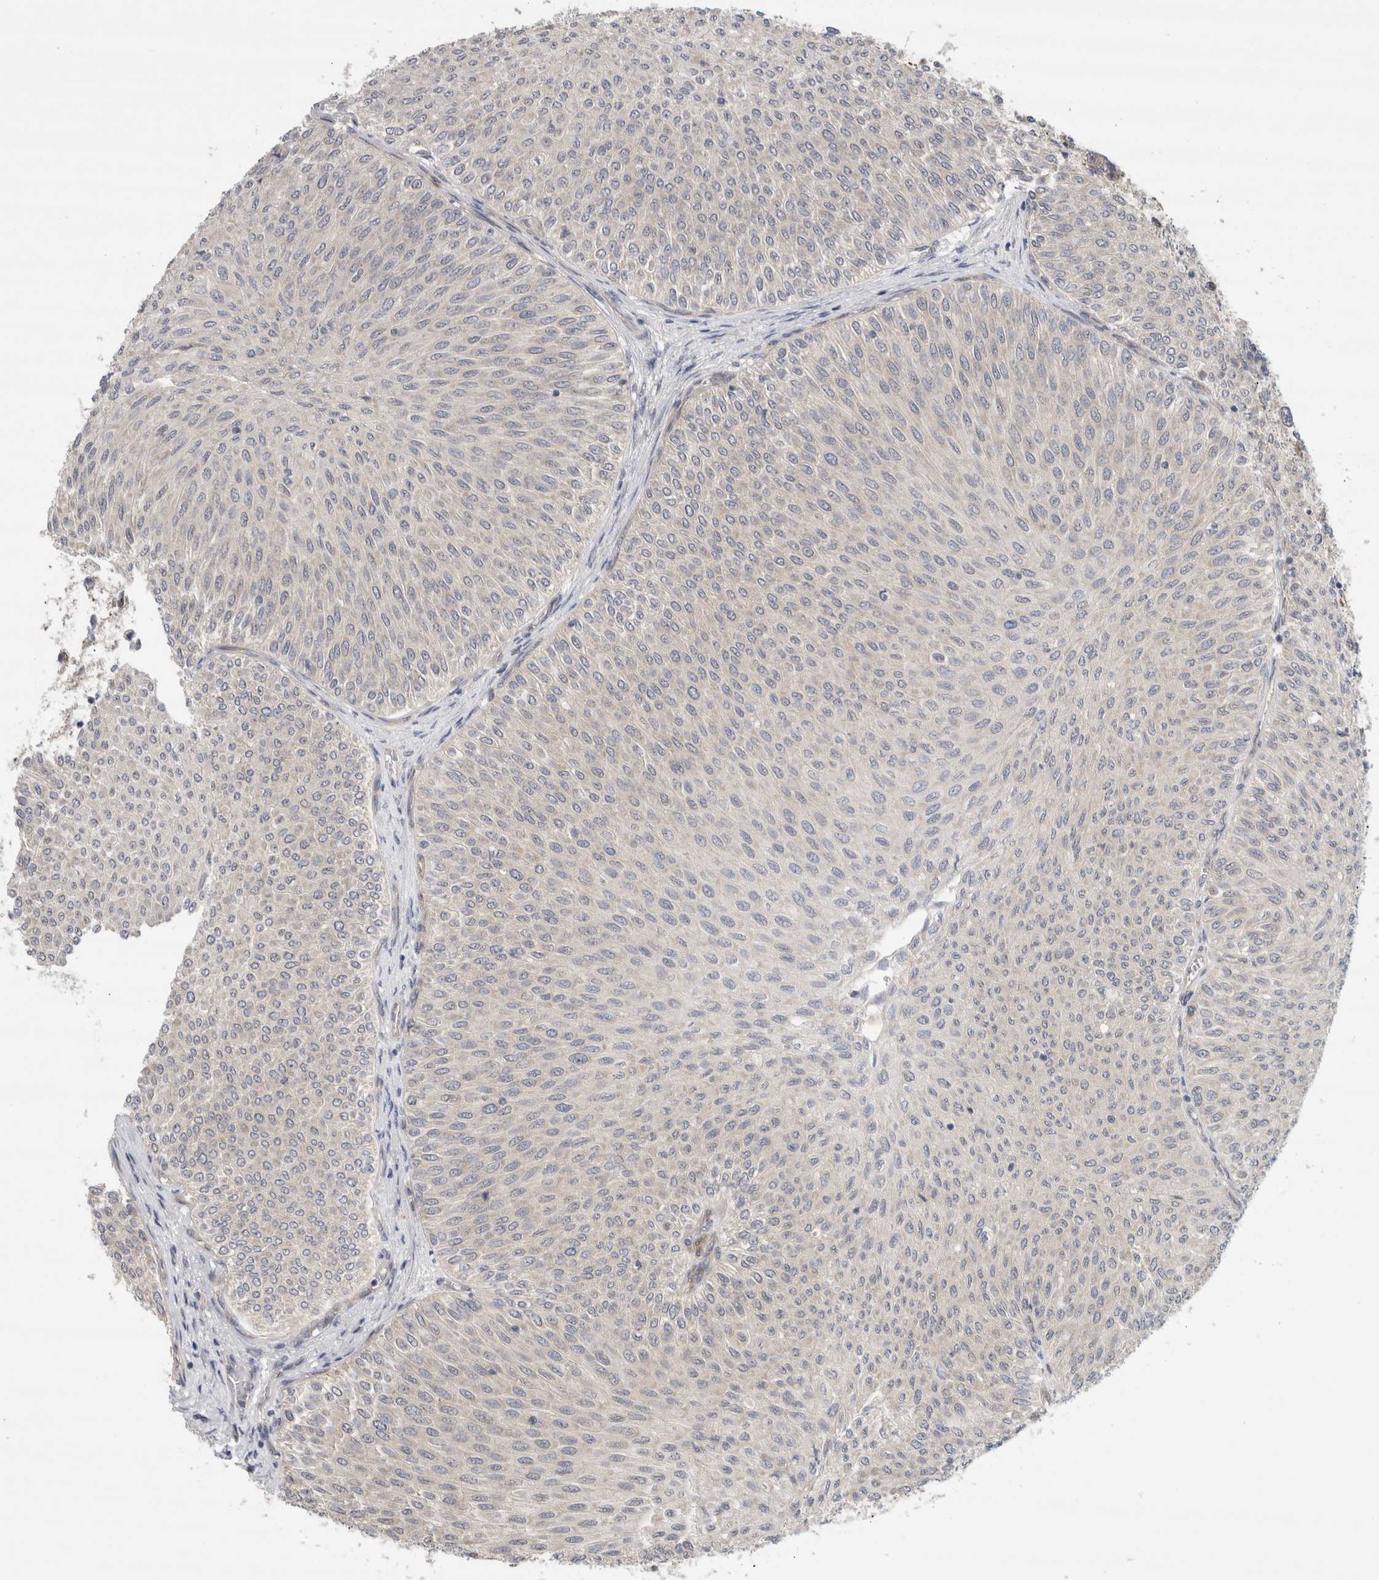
{"staining": {"intensity": "negative", "quantity": "none", "location": "none"}, "tissue": "urothelial cancer", "cell_type": "Tumor cells", "image_type": "cancer", "snomed": [{"axis": "morphology", "description": "Urothelial carcinoma, Low grade"}, {"axis": "topography", "description": "Urinary bladder"}], "caption": "High magnification brightfield microscopy of low-grade urothelial carcinoma stained with DAB (brown) and counterstained with hematoxylin (blue): tumor cells show no significant staining.", "gene": "EIF4G3", "patient": {"sex": "male", "age": 78}}